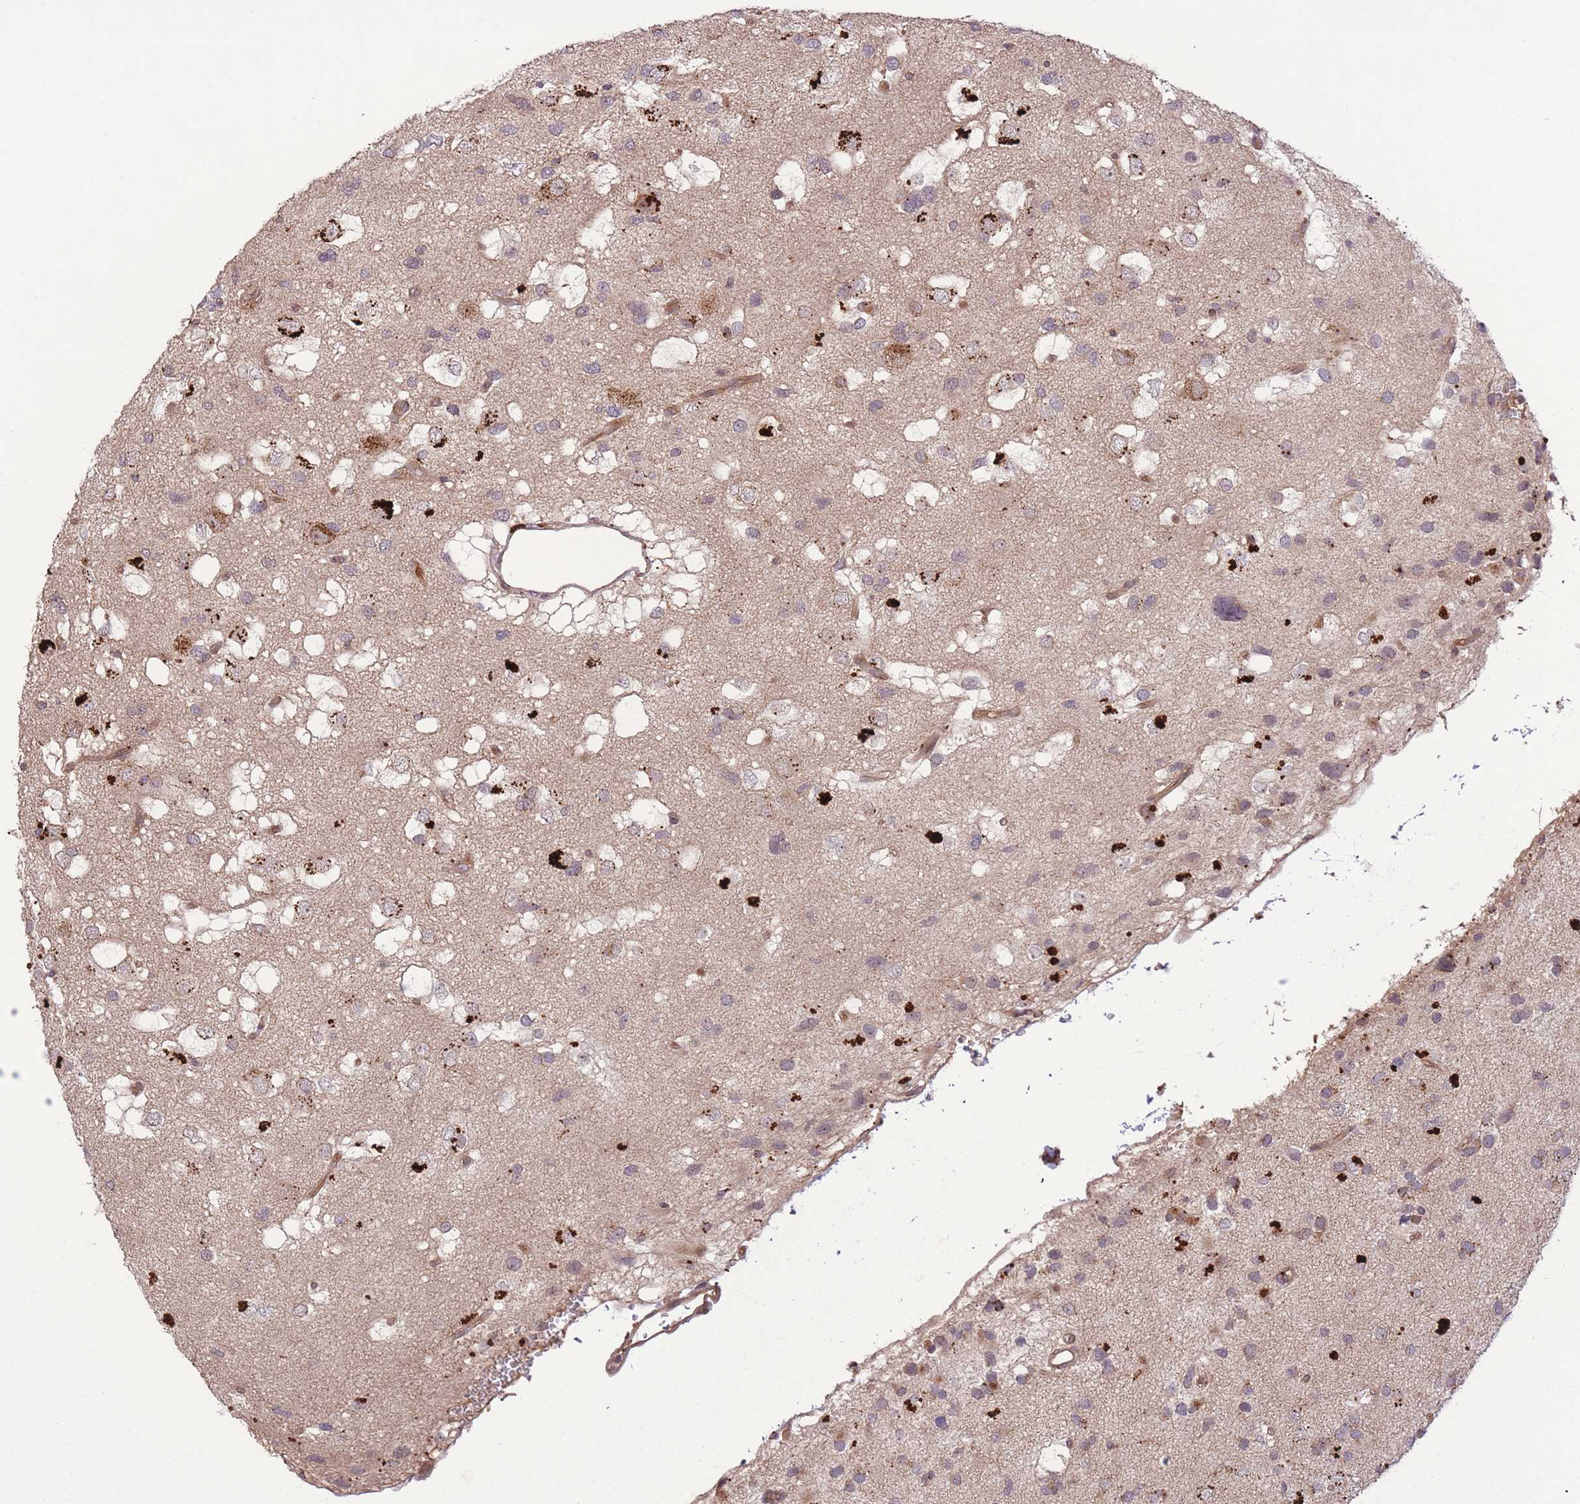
{"staining": {"intensity": "weak", "quantity": "<25%", "location": "cytoplasmic/membranous"}, "tissue": "glioma", "cell_type": "Tumor cells", "image_type": "cancer", "snomed": [{"axis": "morphology", "description": "Glioma, malignant, High grade"}, {"axis": "topography", "description": "Brain"}], "caption": "The image displays no significant expression in tumor cells of high-grade glioma (malignant). The staining was performed using DAB to visualize the protein expression in brown, while the nuclei were stained in blue with hematoxylin (Magnification: 20x).", "gene": "POLR3F", "patient": {"sex": "male", "age": 53}}